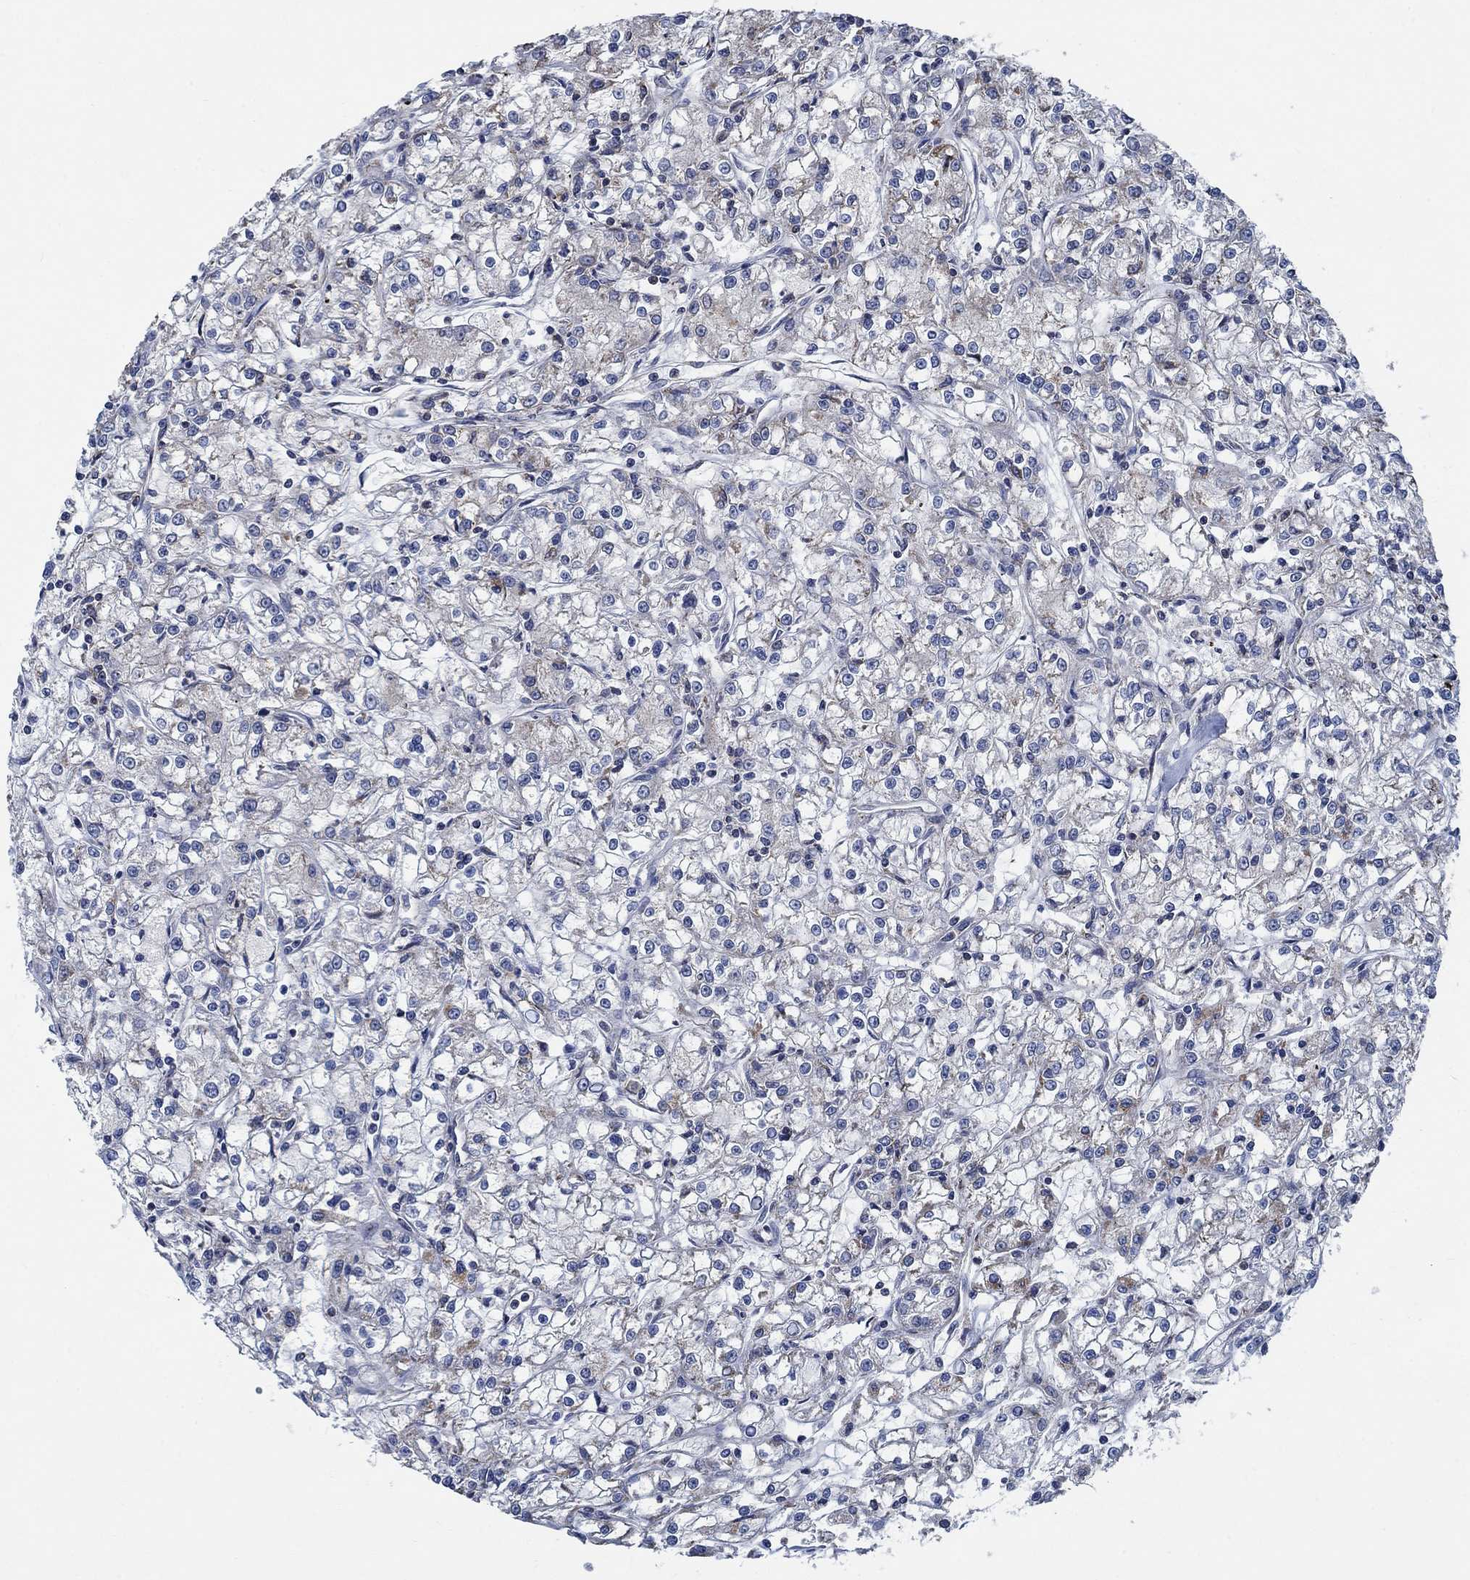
{"staining": {"intensity": "negative", "quantity": "none", "location": "none"}, "tissue": "renal cancer", "cell_type": "Tumor cells", "image_type": "cancer", "snomed": [{"axis": "morphology", "description": "Adenocarcinoma, NOS"}, {"axis": "topography", "description": "Kidney"}], "caption": "There is no significant expression in tumor cells of renal cancer (adenocarcinoma).", "gene": "STXBP6", "patient": {"sex": "female", "age": 59}}